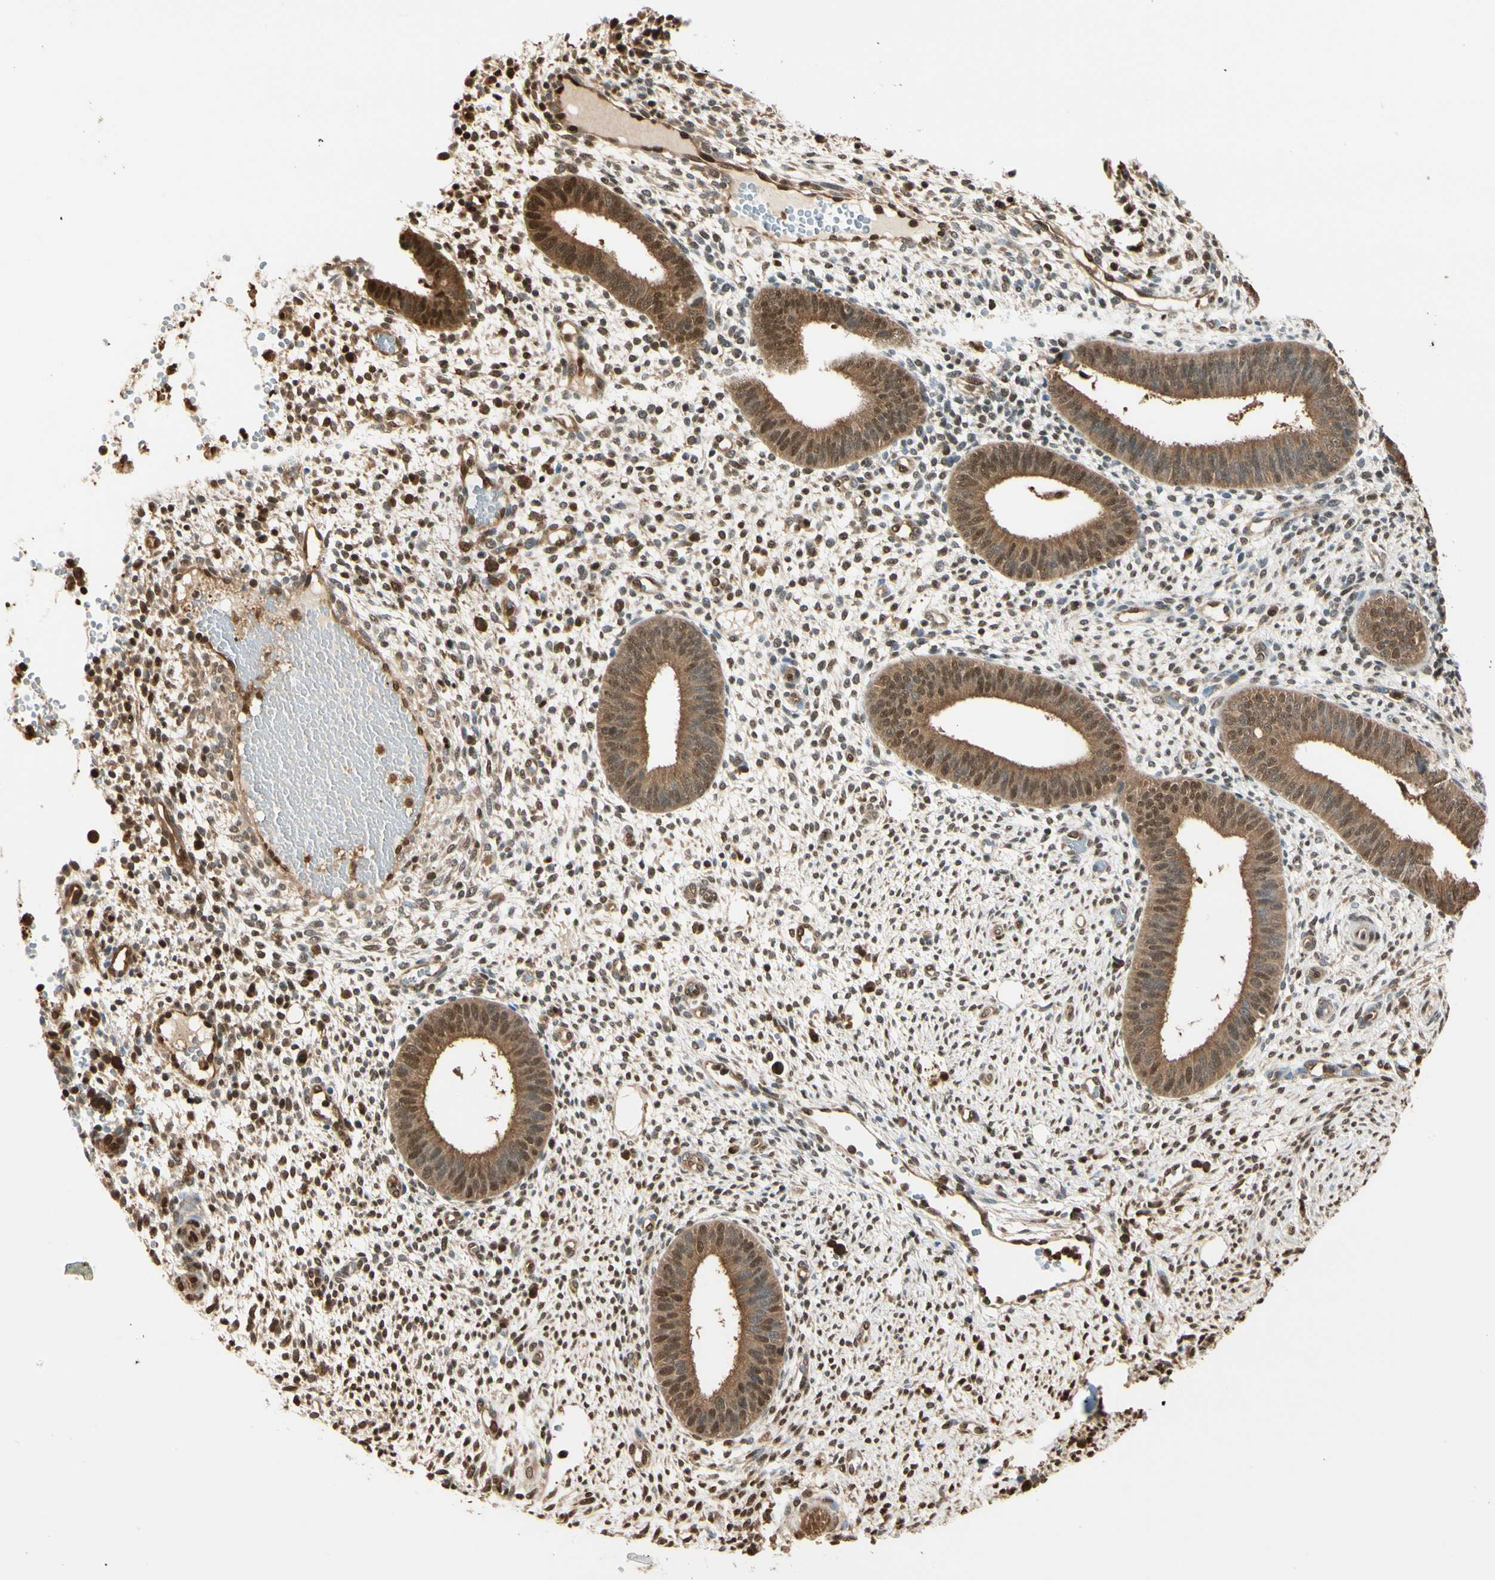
{"staining": {"intensity": "moderate", "quantity": ">75%", "location": "cytoplasmic/membranous,nuclear"}, "tissue": "endometrium", "cell_type": "Cells in endometrial stroma", "image_type": "normal", "snomed": [{"axis": "morphology", "description": "Normal tissue, NOS"}, {"axis": "topography", "description": "Endometrium"}], "caption": "Benign endometrium reveals moderate cytoplasmic/membranous,nuclear staining in about >75% of cells in endometrial stroma, visualized by immunohistochemistry.", "gene": "PNCK", "patient": {"sex": "female", "age": 35}}